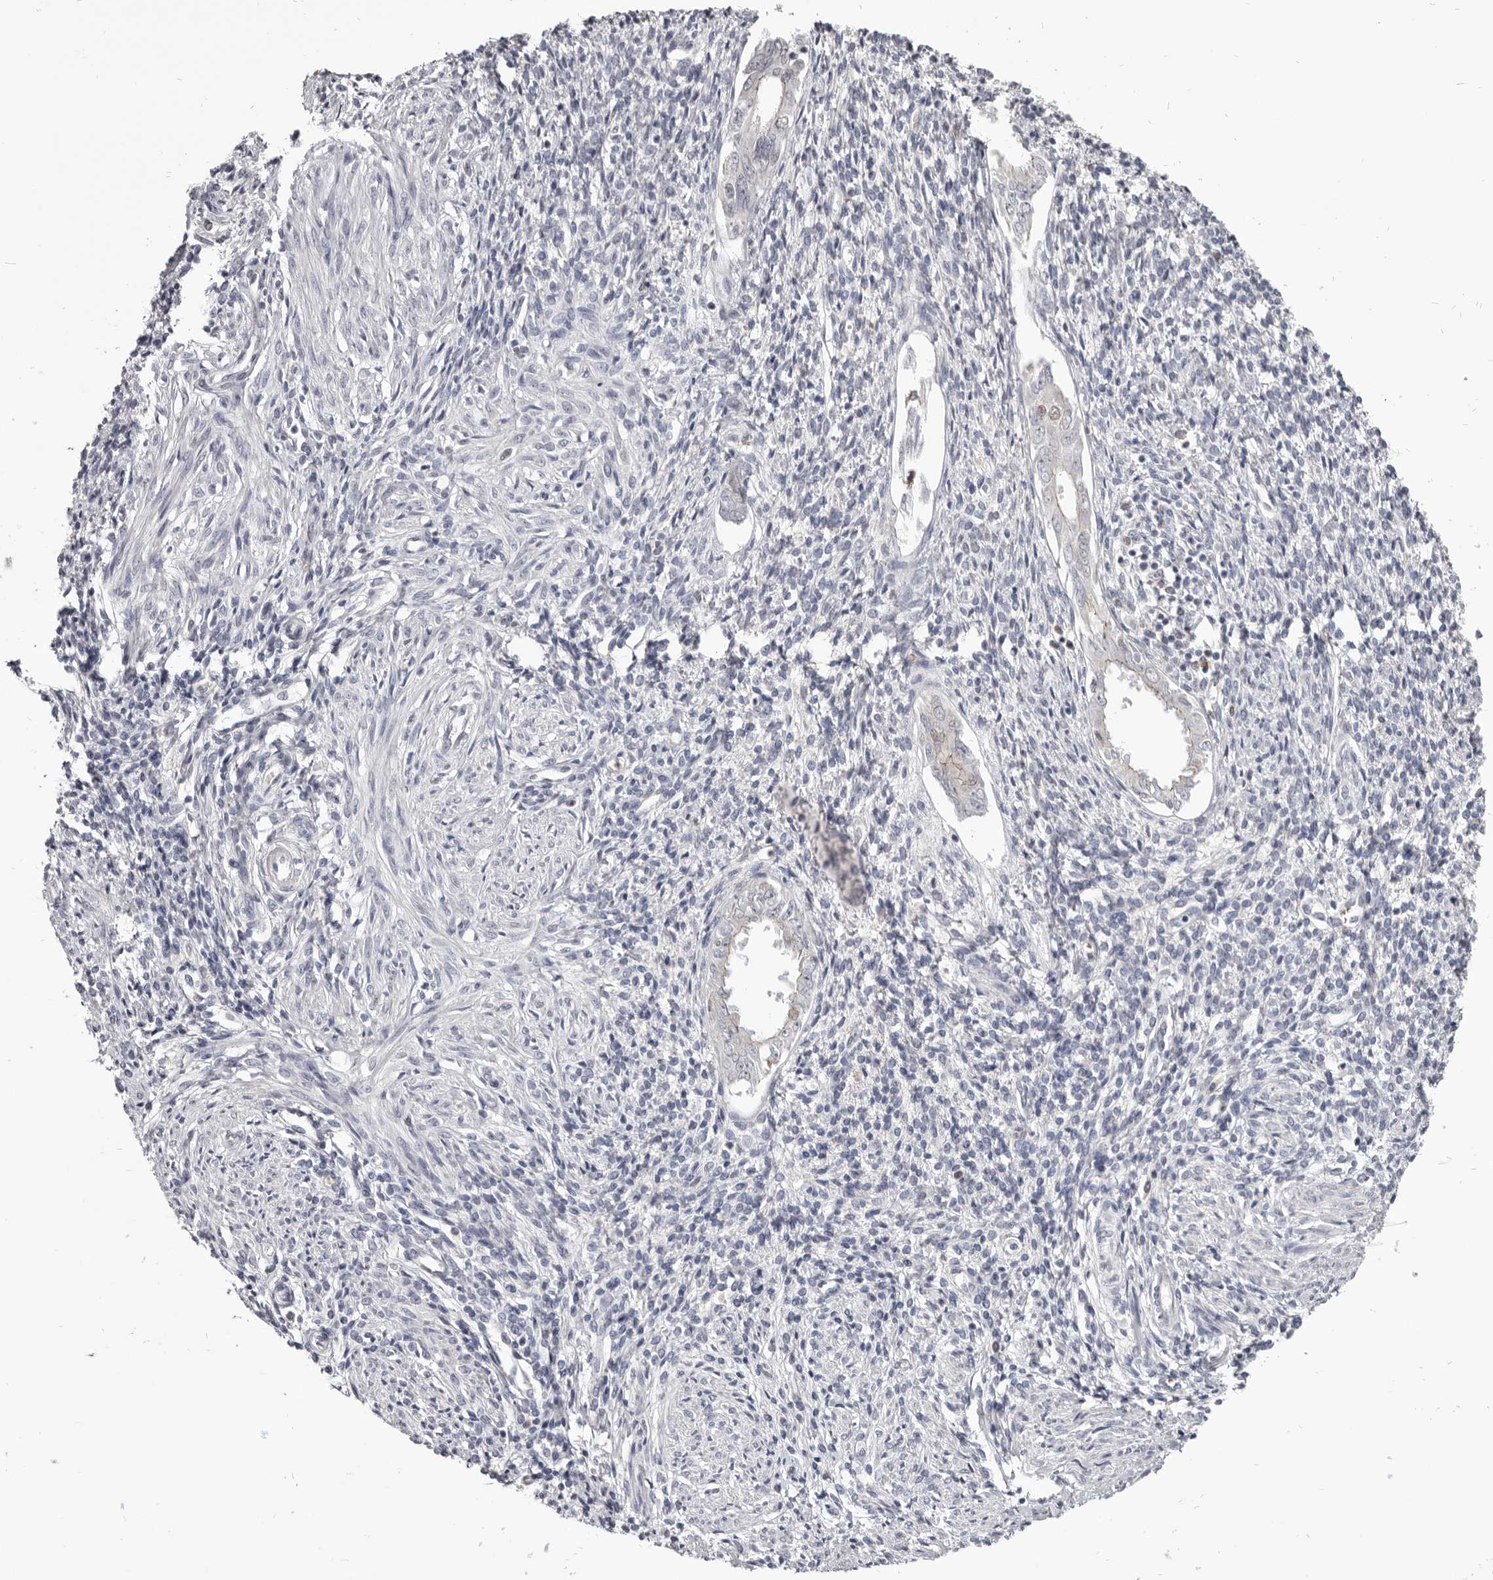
{"staining": {"intensity": "negative", "quantity": "none", "location": "none"}, "tissue": "endometrium", "cell_type": "Cells in endometrial stroma", "image_type": "normal", "snomed": [{"axis": "morphology", "description": "Normal tissue, NOS"}, {"axis": "topography", "description": "Endometrium"}], "caption": "IHC image of benign endometrium stained for a protein (brown), which displays no staining in cells in endometrial stroma.", "gene": "CGN", "patient": {"sex": "female", "age": 66}}